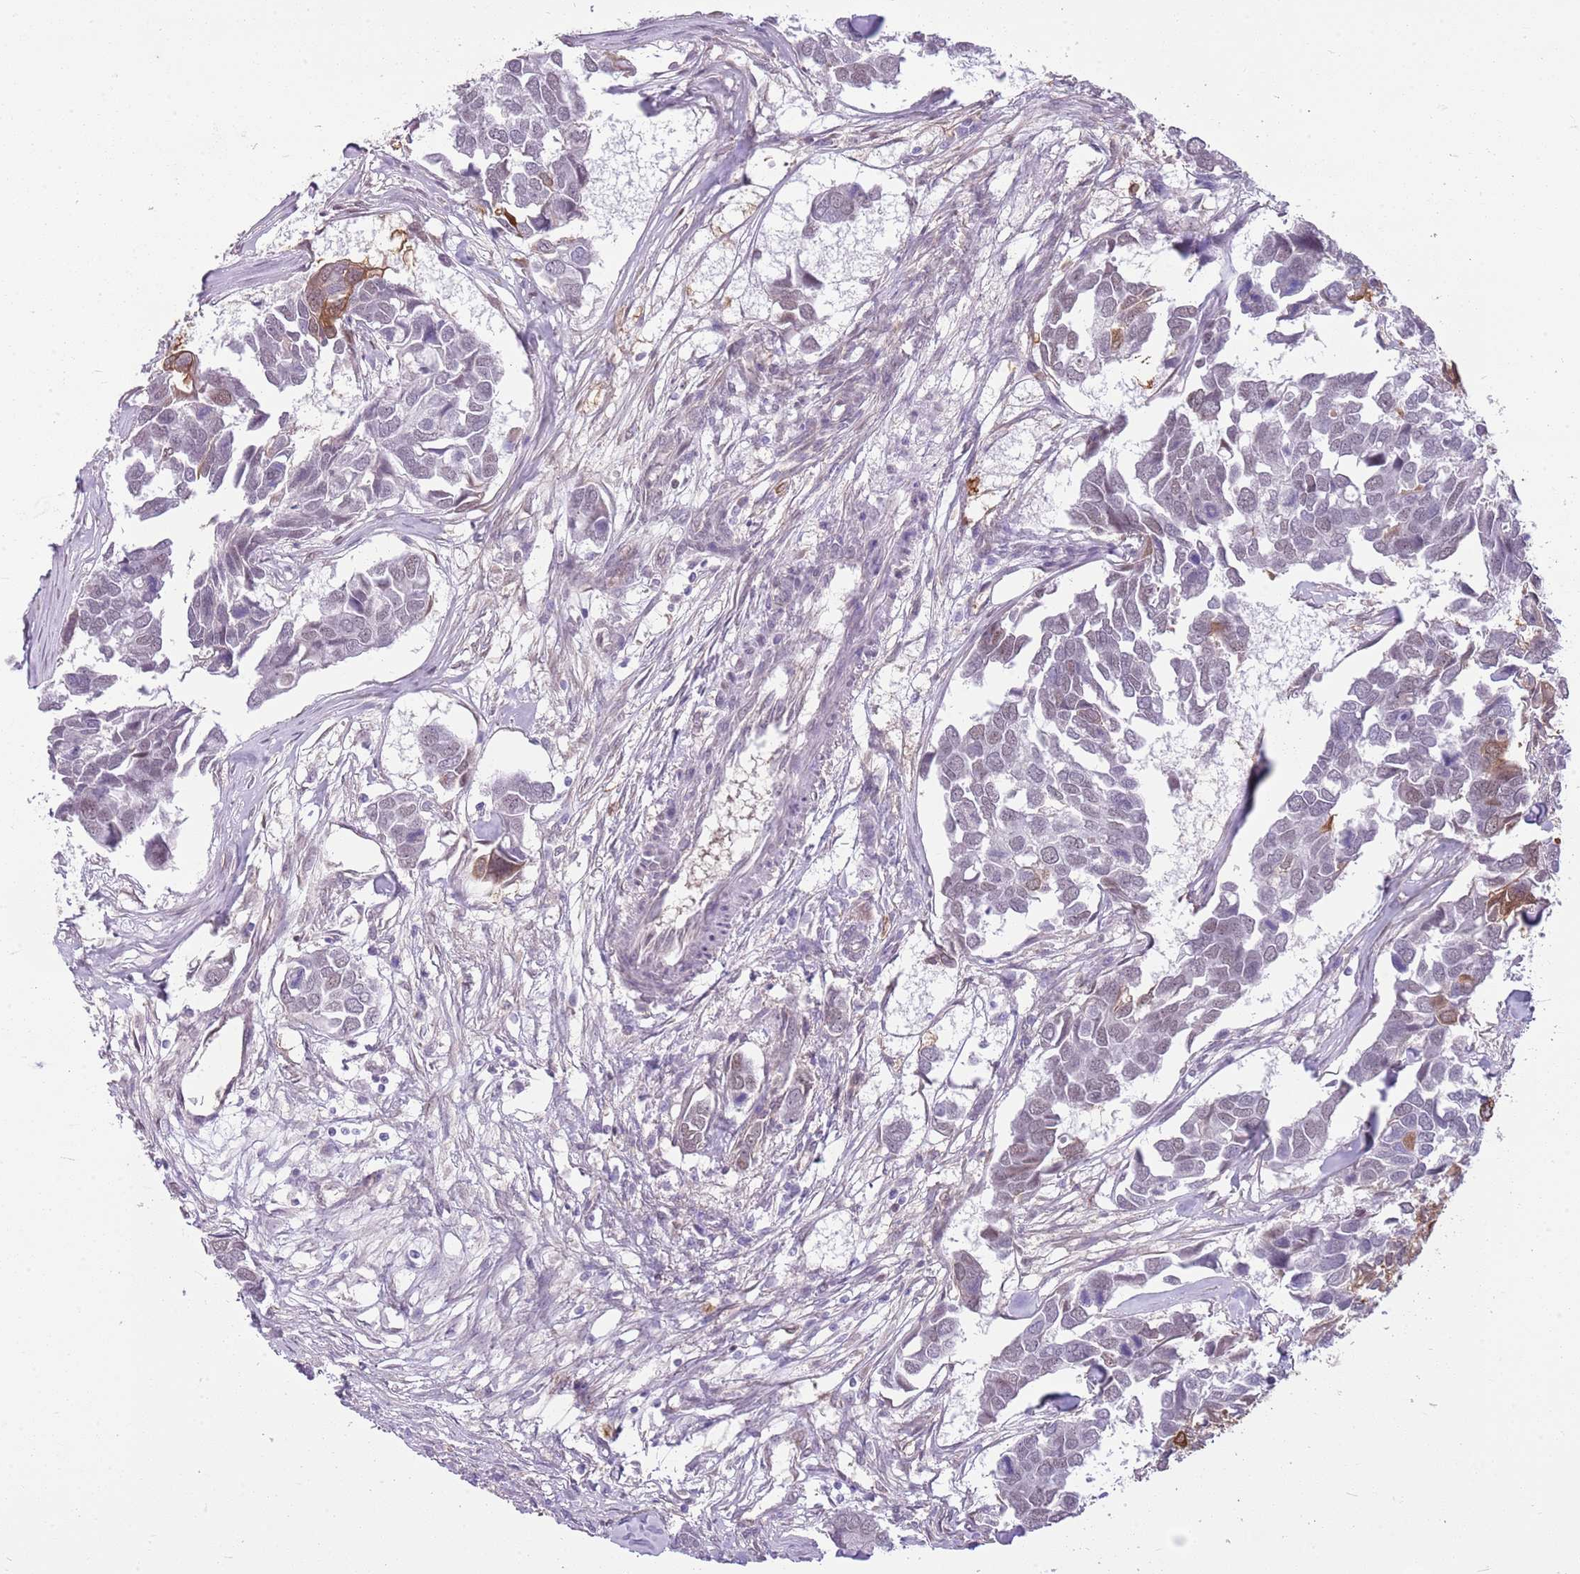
{"staining": {"intensity": "moderate", "quantity": "<25%", "location": "cytoplasmic/membranous"}, "tissue": "breast cancer", "cell_type": "Tumor cells", "image_type": "cancer", "snomed": [{"axis": "morphology", "description": "Duct carcinoma"}, {"axis": "topography", "description": "Breast"}], "caption": "Immunohistochemistry of breast cancer demonstrates low levels of moderate cytoplasmic/membranous positivity in about <25% of tumor cells.", "gene": "DHX32", "patient": {"sex": "female", "age": 83}}